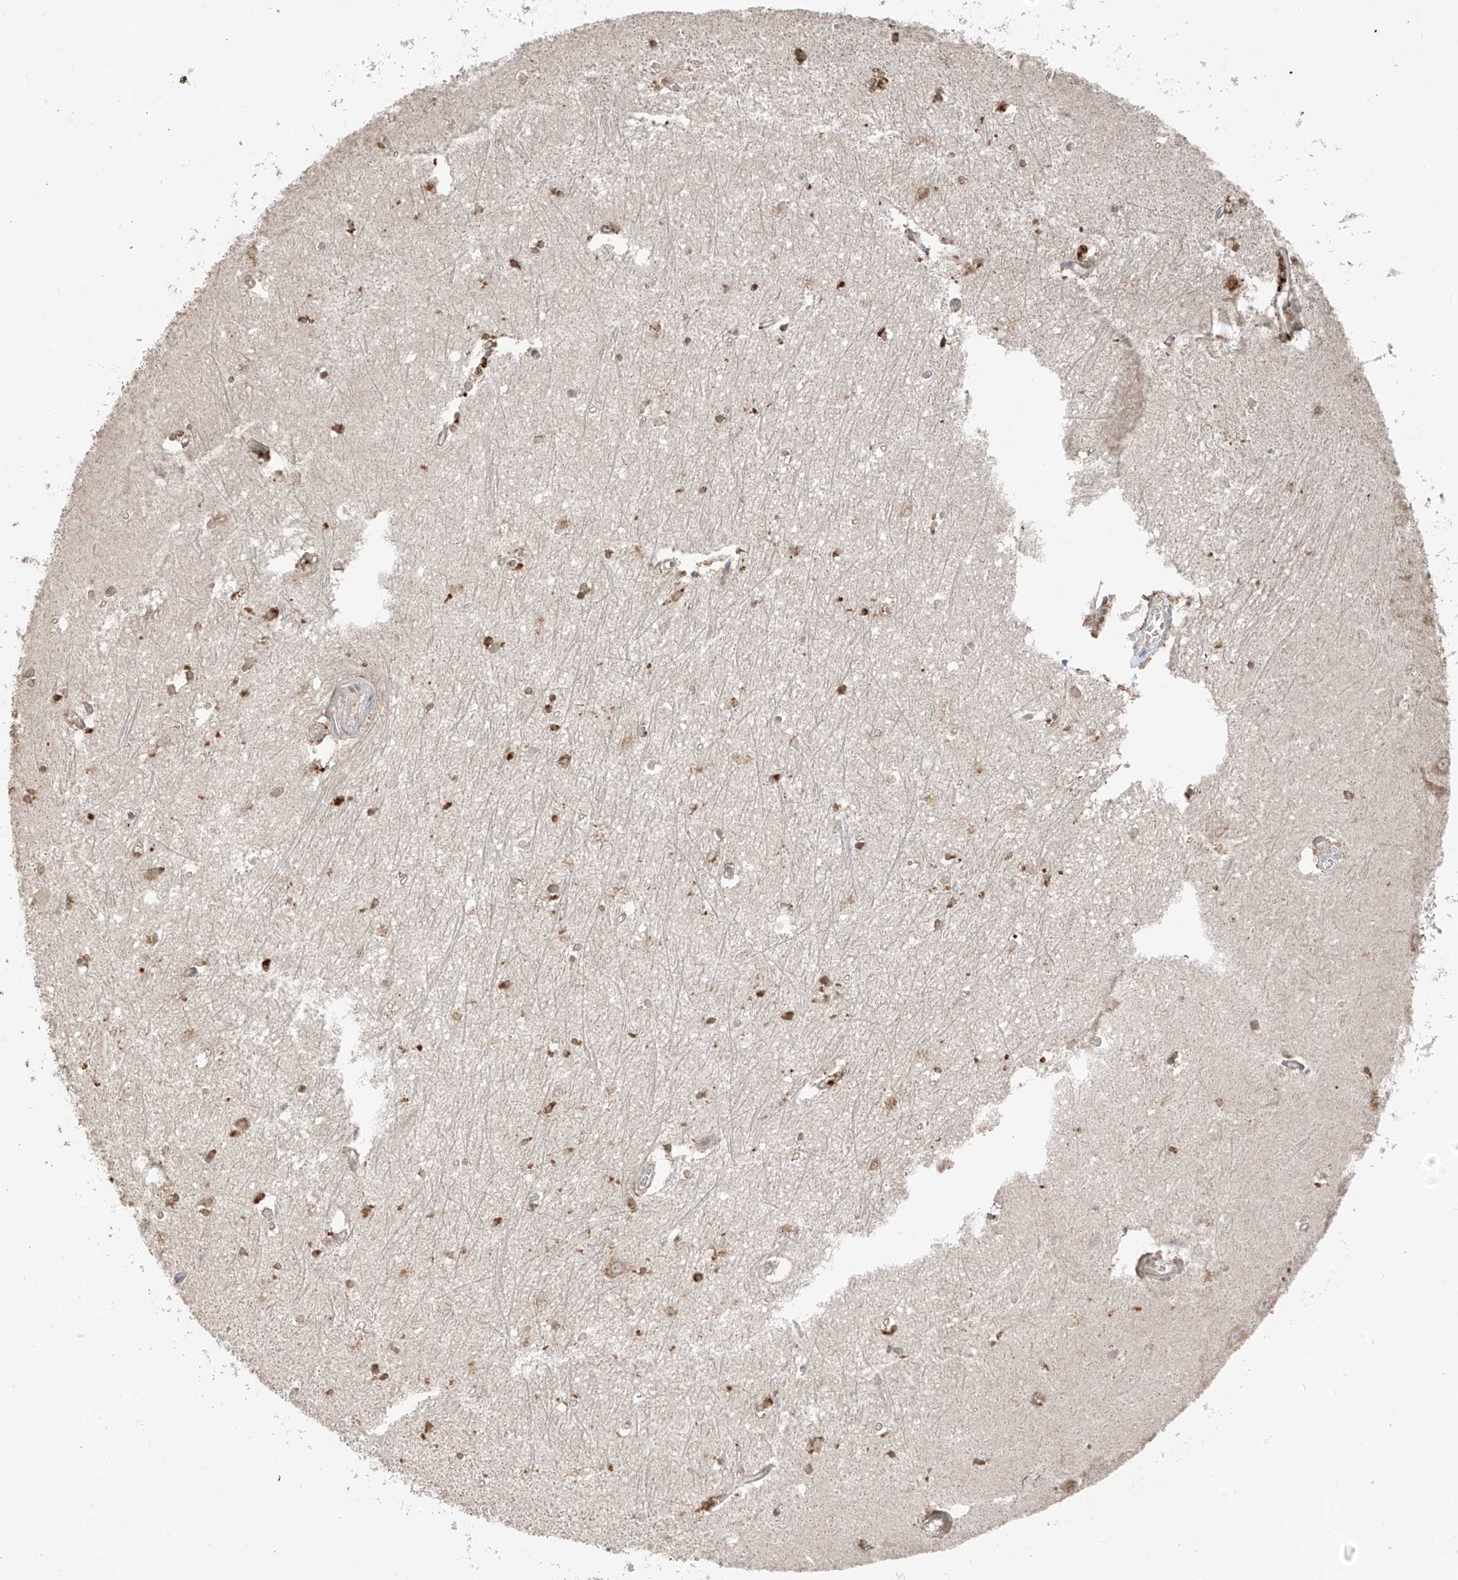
{"staining": {"intensity": "moderate", "quantity": "<25%", "location": "cytoplasmic/membranous"}, "tissue": "hippocampus", "cell_type": "Glial cells", "image_type": "normal", "snomed": [{"axis": "morphology", "description": "Normal tissue, NOS"}, {"axis": "topography", "description": "Hippocampus"}], "caption": "About <25% of glial cells in normal human hippocampus reveal moderate cytoplasmic/membranous protein staining as visualized by brown immunohistochemical staining.", "gene": "COLGALT2", "patient": {"sex": "female", "age": 64}}